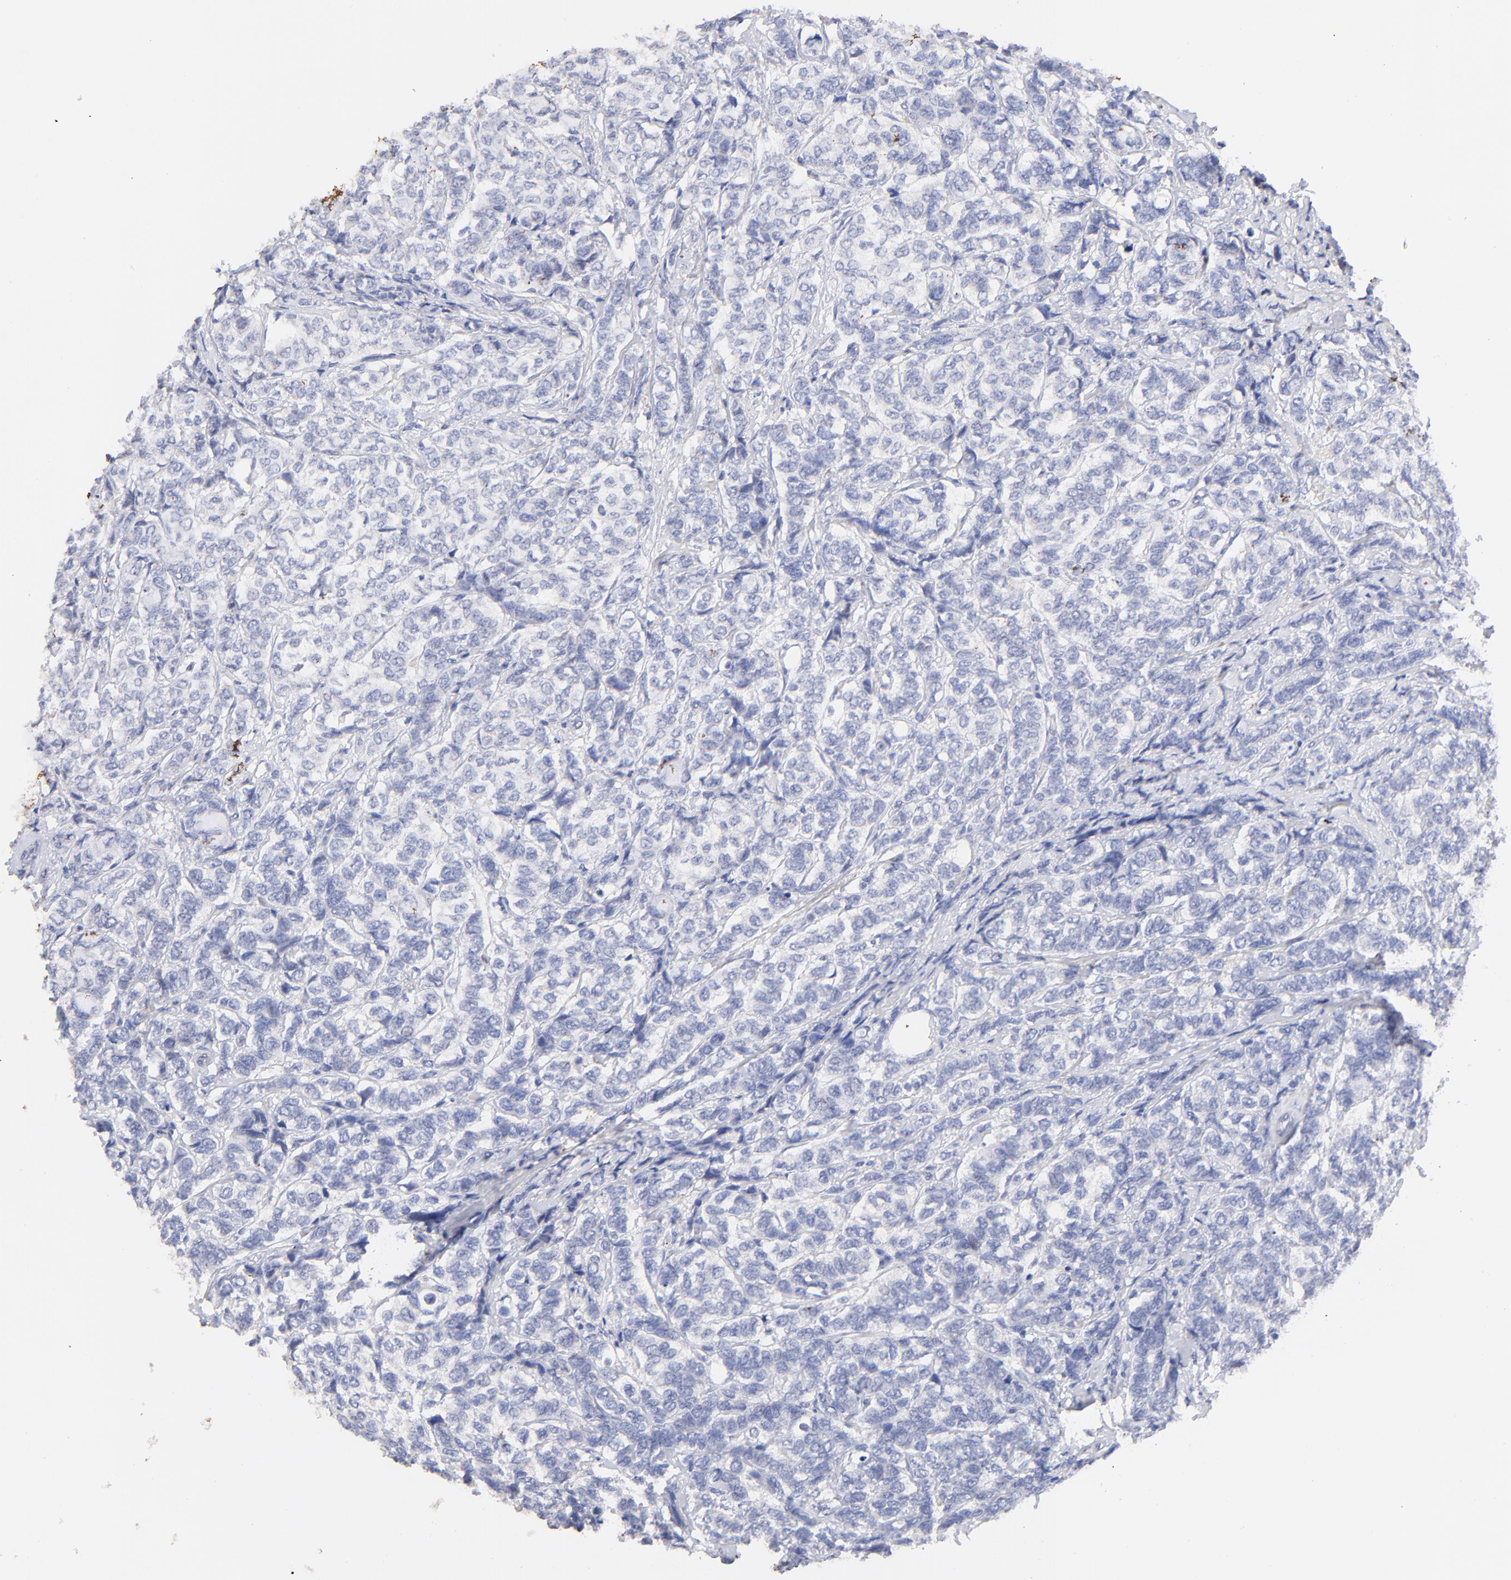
{"staining": {"intensity": "negative", "quantity": "none", "location": "none"}, "tissue": "breast cancer", "cell_type": "Tumor cells", "image_type": "cancer", "snomed": [{"axis": "morphology", "description": "Lobular carcinoma"}, {"axis": "topography", "description": "Breast"}], "caption": "Tumor cells show no significant positivity in breast lobular carcinoma.", "gene": "IGLV7-43", "patient": {"sex": "female", "age": 60}}